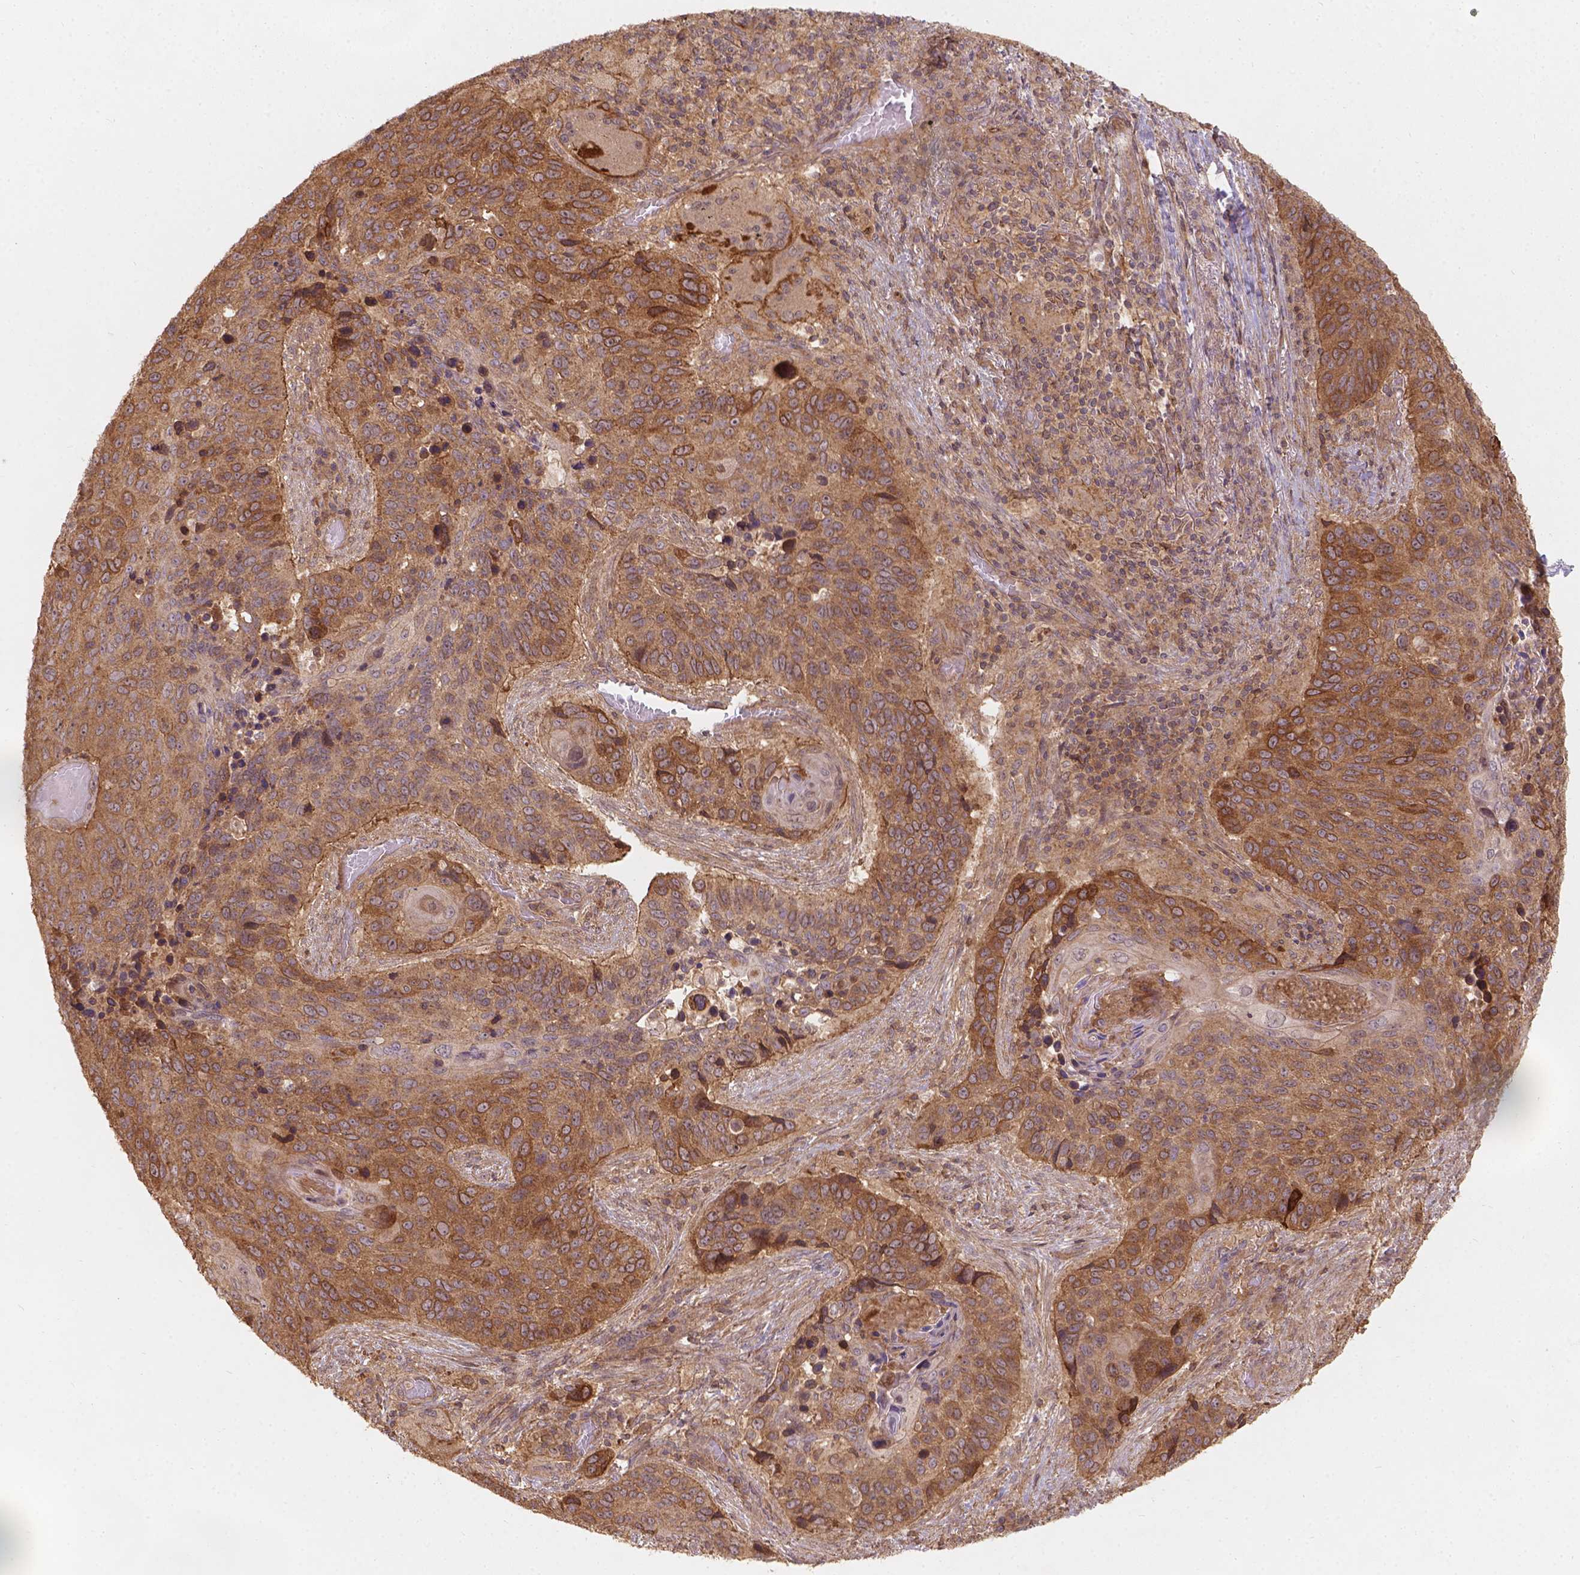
{"staining": {"intensity": "strong", "quantity": ">75%", "location": "cytoplasmic/membranous"}, "tissue": "lung cancer", "cell_type": "Tumor cells", "image_type": "cancer", "snomed": [{"axis": "morphology", "description": "Squamous cell carcinoma, NOS"}, {"axis": "topography", "description": "Lung"}], "caption": "A photomicrograph of human squamous cell carcinoma (lung) stained for a protein shows strong cytoplasmic/membranous brown staining in tumor cells. Nuclei are stained in blue.", "gene": "XPR1", "patient": {"sex": "male", "age": 68}}